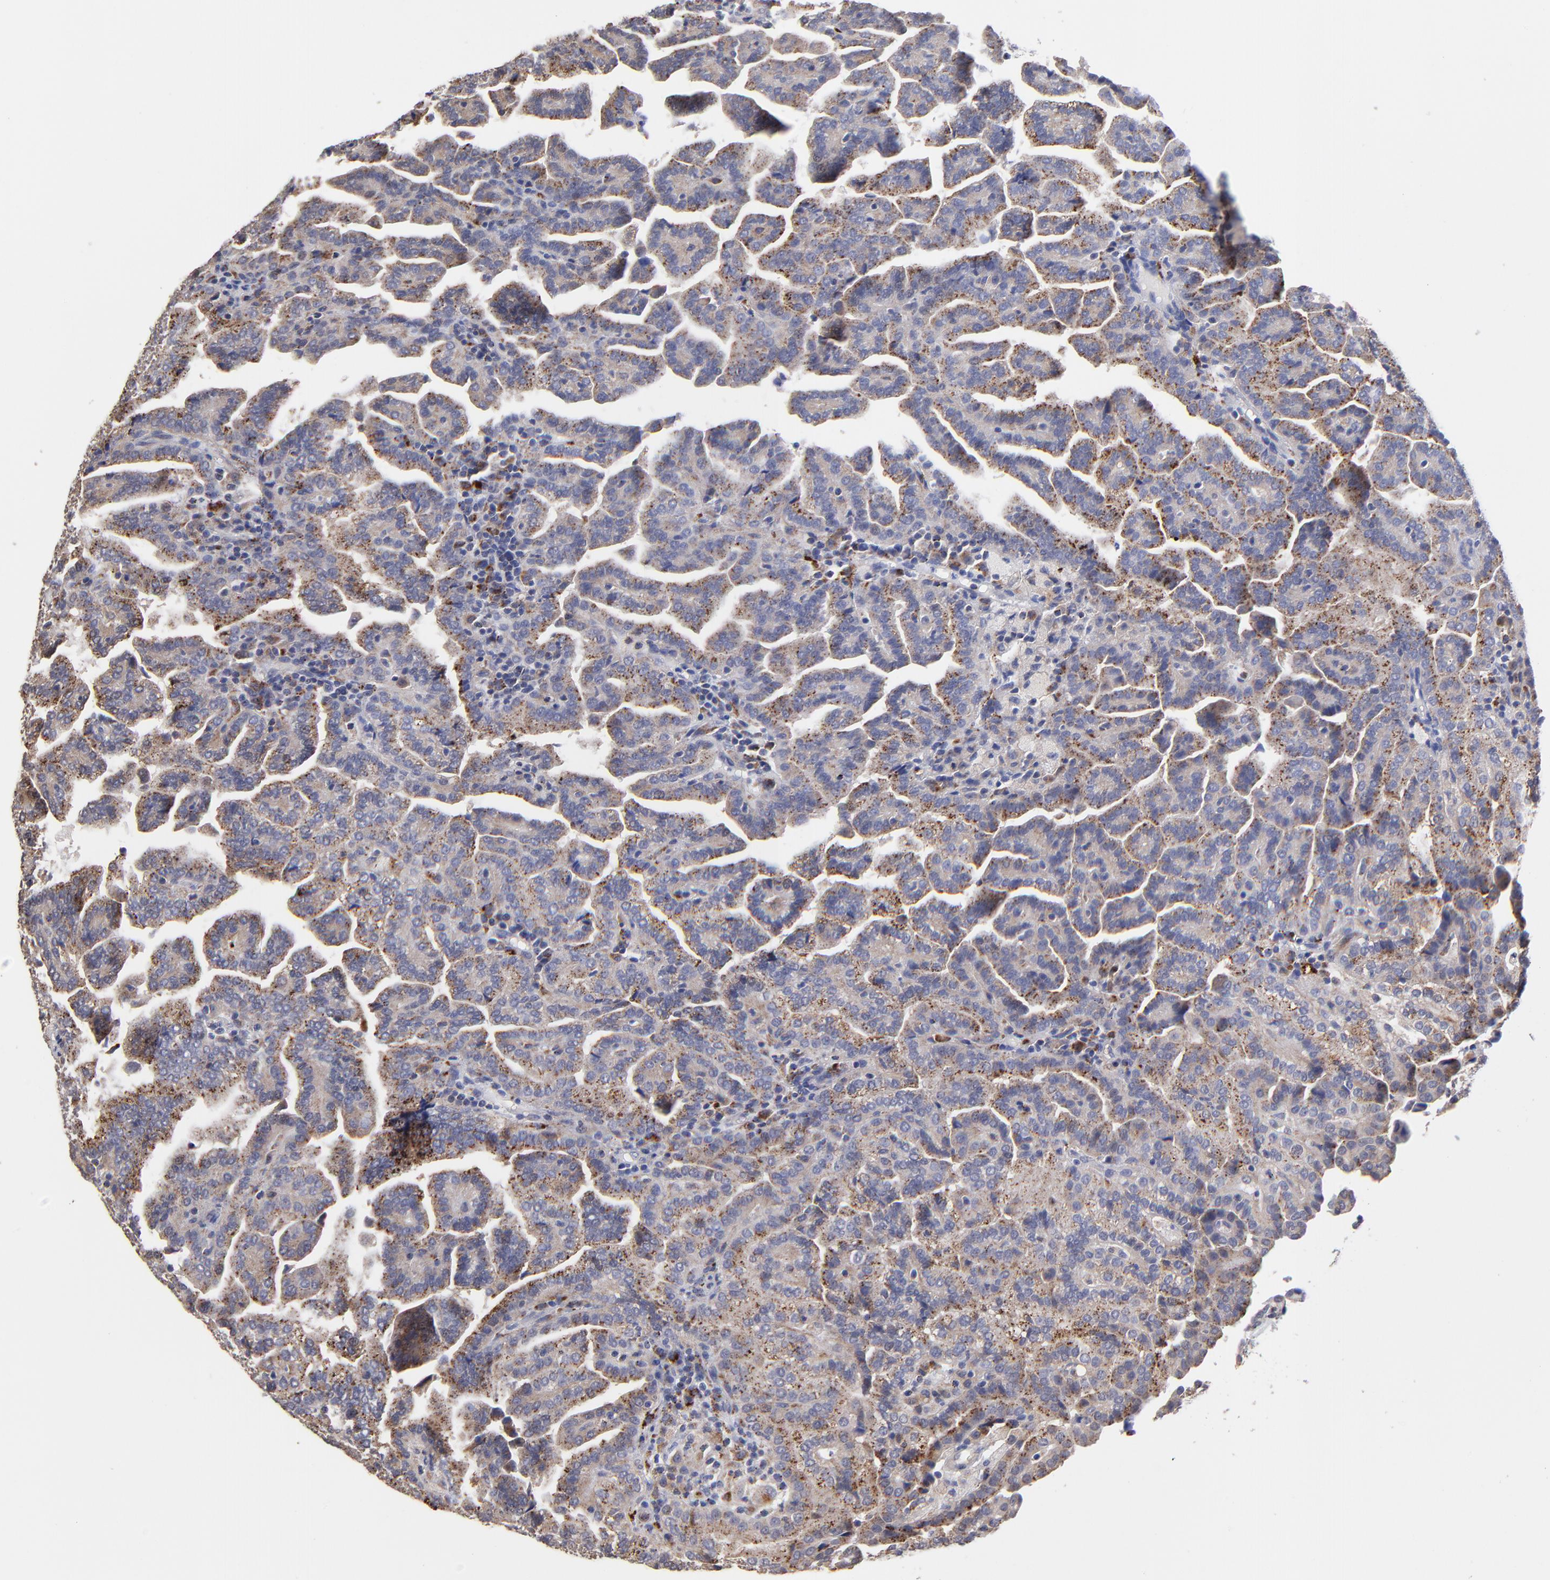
{"staining": {"intensity": "moderate", "quantity": "25%-75%", "location": "cytoplasmic/membranous"}, "tissue": "renal cancer", "cell_type": "Tumor cells", "image_type": "cancer", "snomed": [{"axis": "morphology", "description": "Adenocarcinoma, NOS"}, {"axis": "topography", "description": "Kidney"}], "caption": "A photomicrograph of human adenocarcinoma (renal) stained for a protein reveals moderate cytoplasmic/membranous brown staining in tumor cells. (IHC, brightfield microscopy, high magnification).", "gene": "PDE4B", "patient": {"sex": "male", "age": 61}}